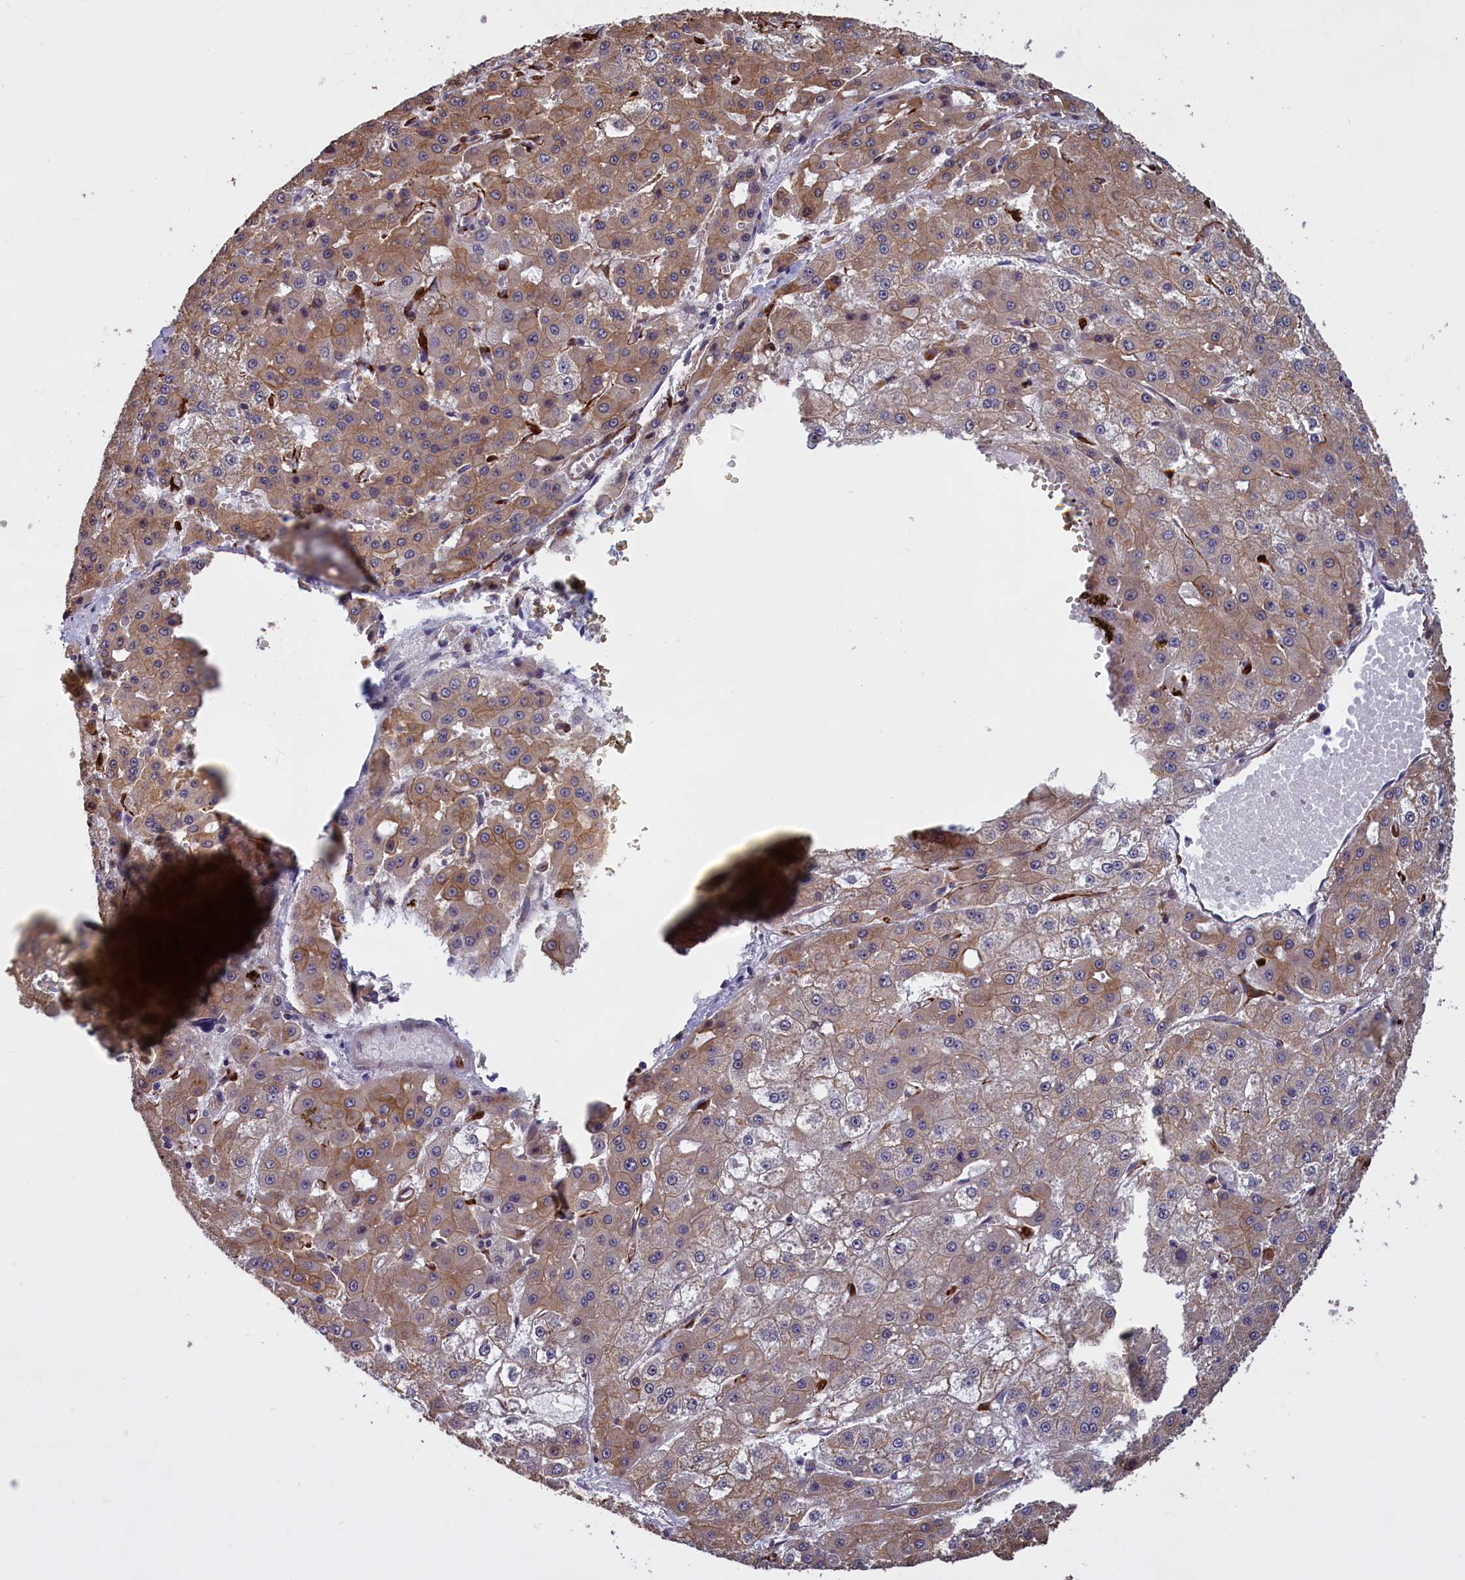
{"staining": {"intensity": "moderate", "quantity": ">75%", "location": "cytoplasmic/membranous"}, "tissue": "liver cancer", "cell_type": "Tumor cells", "image_type": "cancer", "snomed": [{"axis": "morphology", "description": "Carcinoma, Hepatocellular, NOS"}, {"axis": "topography", "description": "Liver"}], "caption": "Moderate cytoplasmic/membranous staining is seen in approximately >75% of tumor cells in liver cancer (hepatocellular carcinoma).", "gene": "DENND1B", "patient": {"sex": "male", "age": 47}}